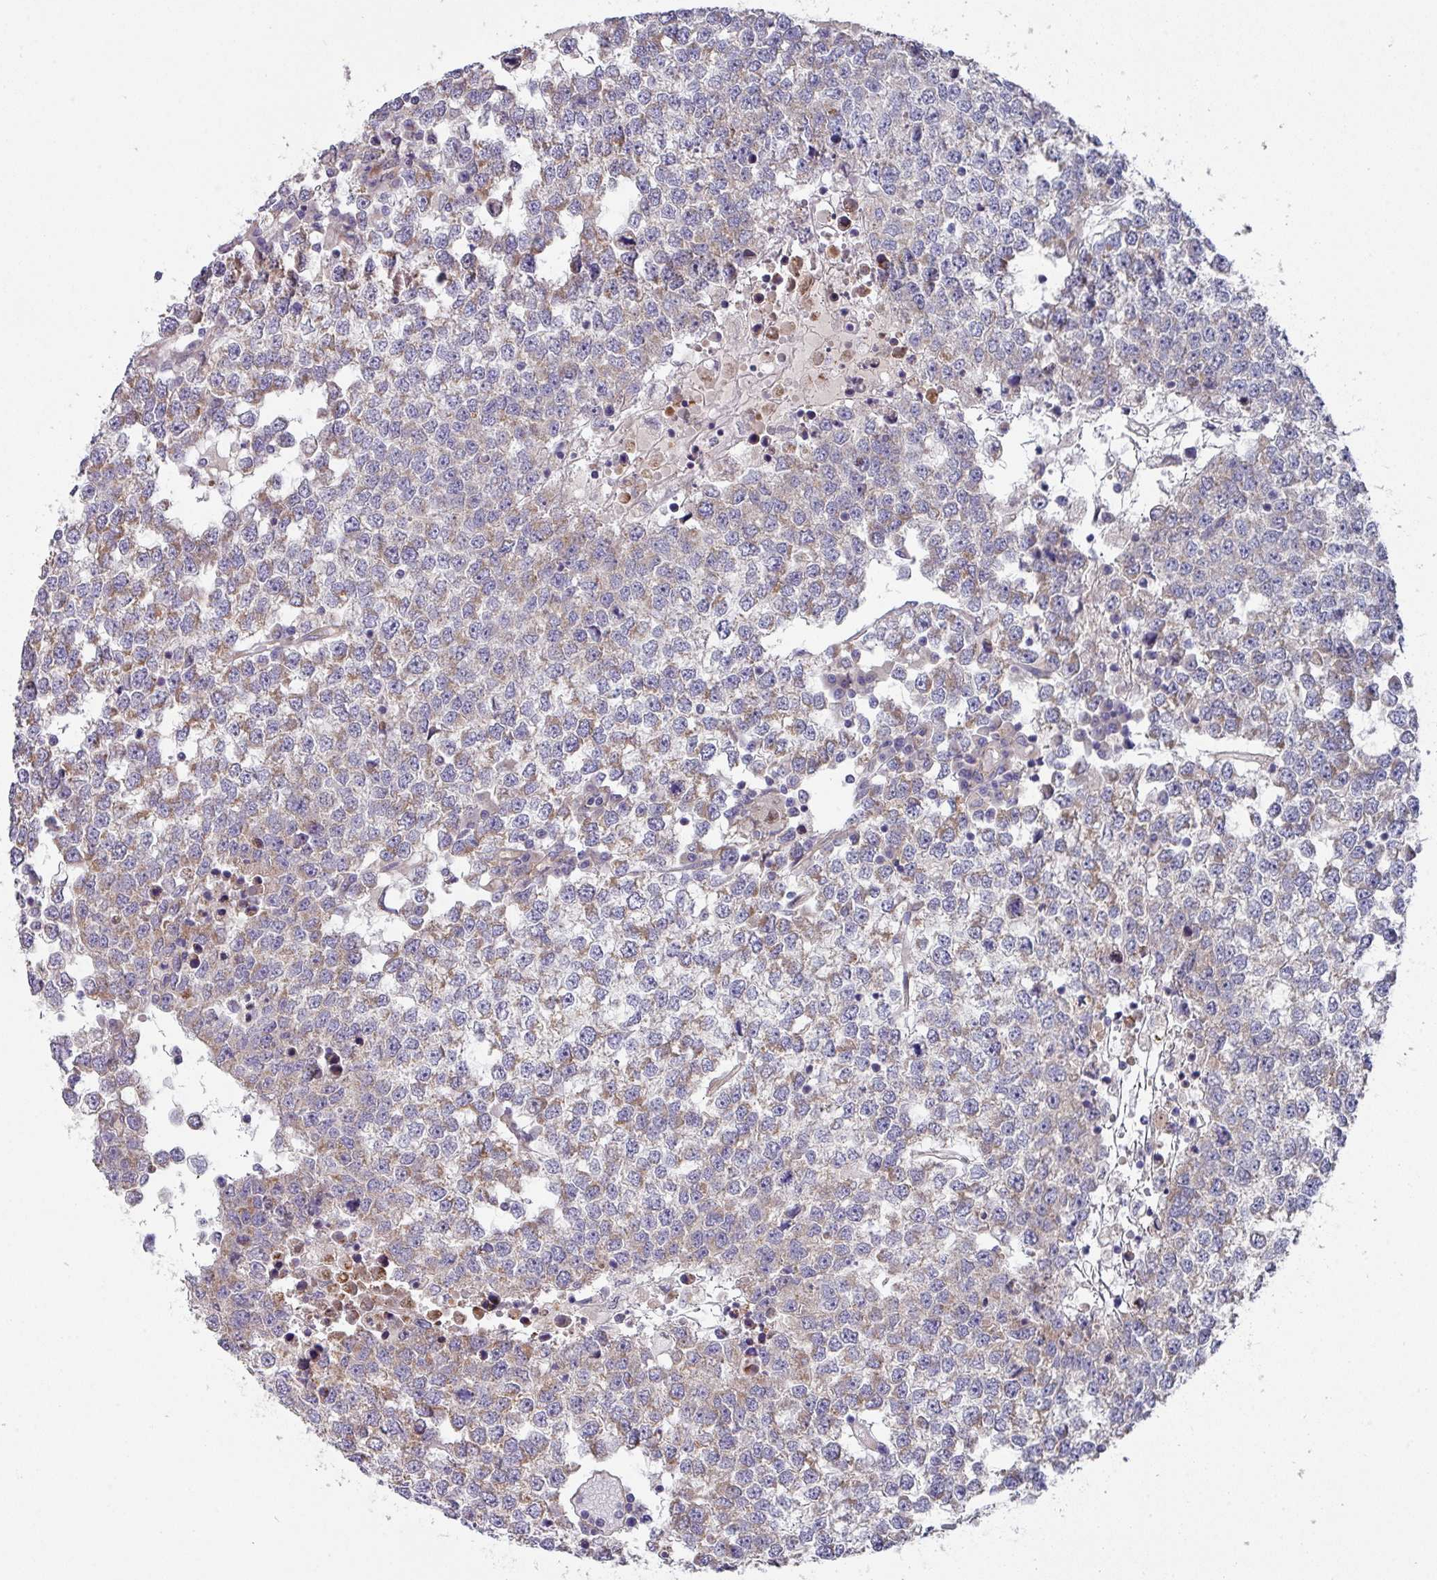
{"staining": {"intensity": "weak", "quantity": "25%-75%", "location": "cytoplasmic/membranous"}, "tissue": "testis cancer", "cell_type": "Tumor cells", "image_type": "cancer", "snomed": [{"axis": "morphology", "description": "Seminoma, NOS"}, {"axis": "topography", "description": "Testis"}], "caption": "Testis seminoma stained for a protein displays weak cytoplasmic/membranous positivity in tumor cells. (DAB (3,3'-diaminobenzidine) IHC with brightfield microscopy, high magnification).", "gene": "DCAF12L2", "patient": {"sex": "male", "age": 65}}